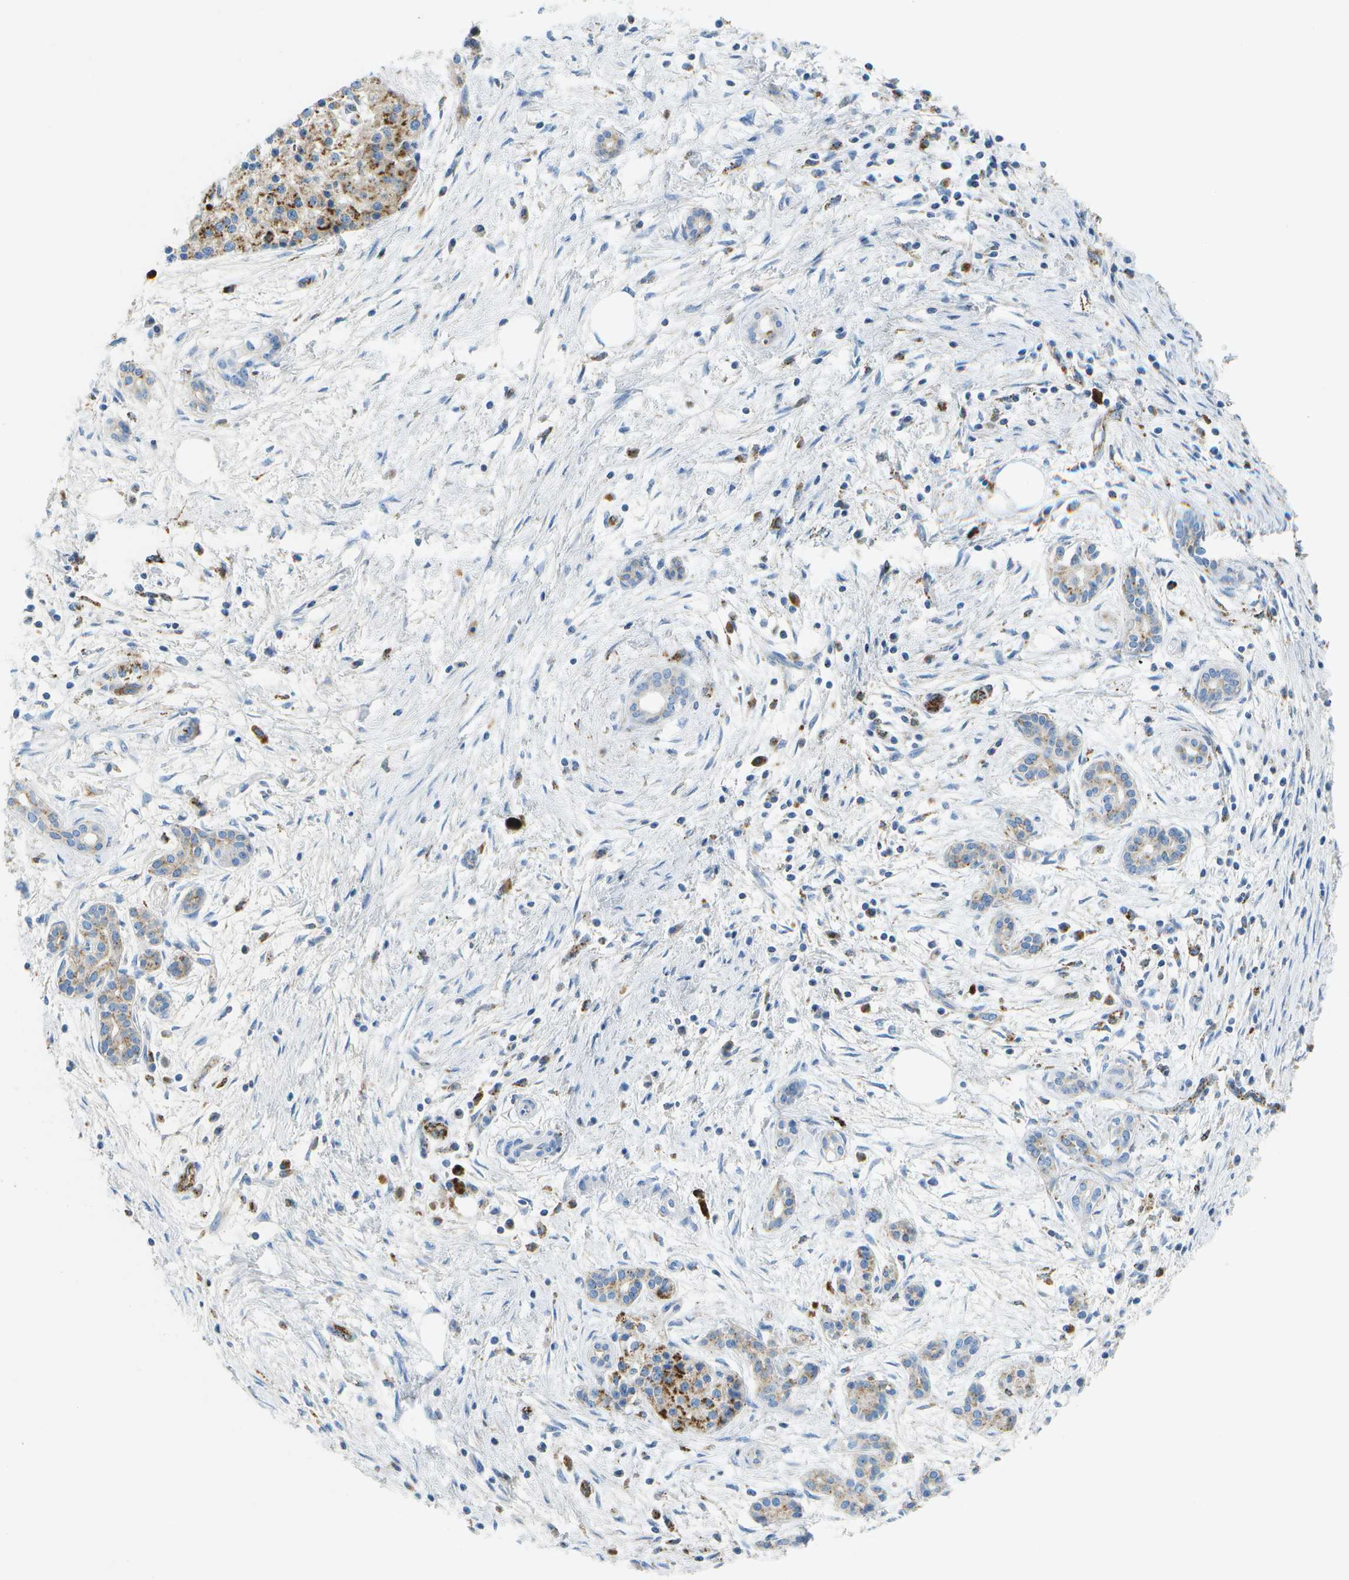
{"staining": {"intensity": "weak", "quantity": "<25%", "location": "cytoplasmic/membranous"}, "tissue": "pancreatic cancer", "cell_type": "Tumor cells", "image_type": "cancer", "snomed": [{"axis": "morphology", "description": "Adenocarcinoma, NOS"}, {"axis": "topography", "description": "Pancreas"}], "caption": "An image of human adenocarcinoma (pancreatic) is negative for staining in tumor cells.", "gene": "PRCP", "patient": {"sex": "female", "age": 70}}